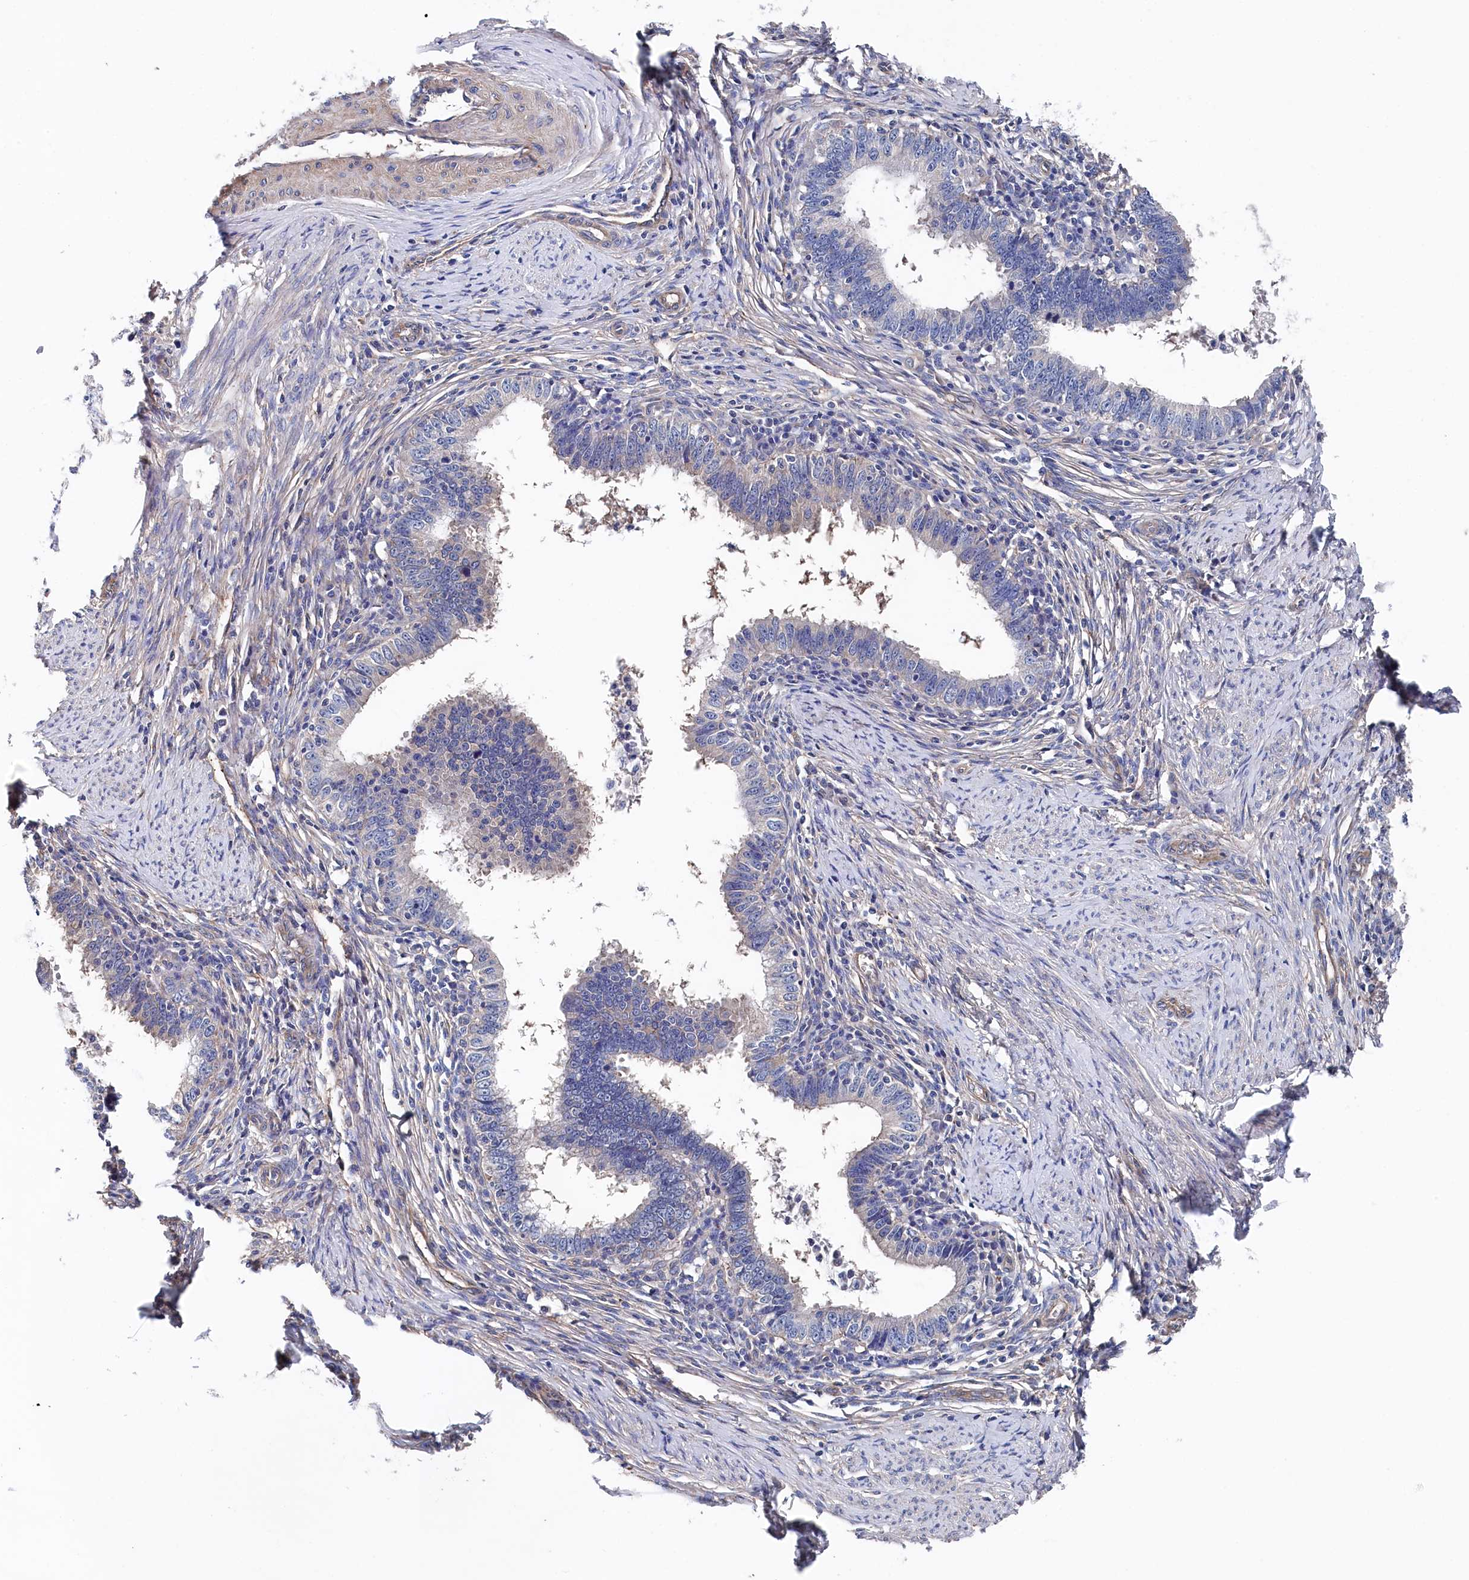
{"staining": {"intensity": "weak", "quantity": "<25%", "location": "cytoplasmic/membranous"}, "tissue": "cervical cancer", "cell_type": "Tumor cells", "image_type": "cancer", "snomed": [{"axis": "morphology", "description": "Adenocarcinoma, NOS"}, {"axis": "topography", "description": "Cervix"}], "caption": "IHC histopathology image of neoplastic tissue: human cervical cancer stained with DAB demonstrates no significant protein positivity in tumor cells.", "gene": "BHMT", "patient": {"sex": "female", "age": 36}}